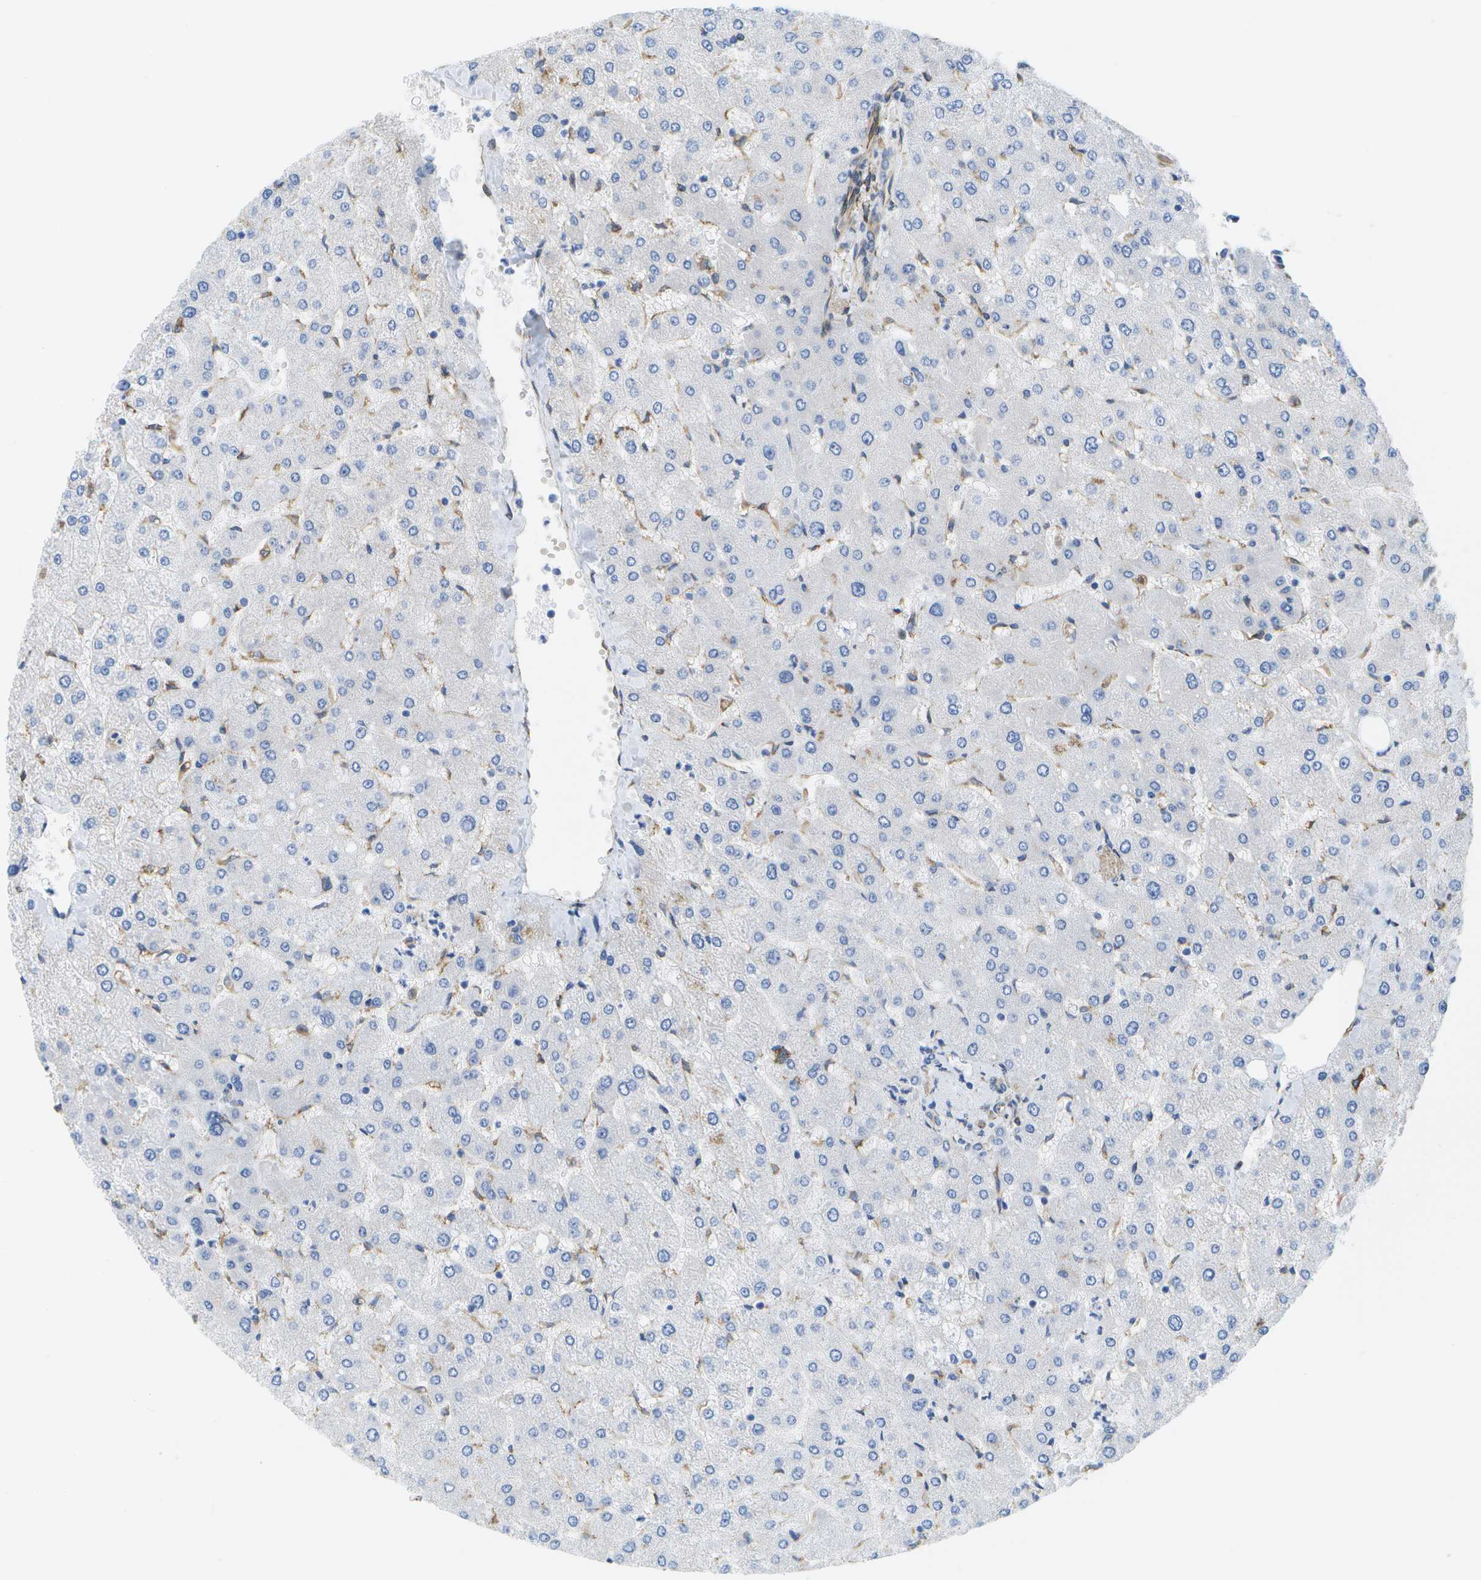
{"staining": {"intensity": "weak", "quantity": "25%-75%", "location": "cytoplasmic/membranous"}, "tissue": "liver", "cell_type": "Cholangiocytes", "image_type": "normal", "snomed": [{"axis": "morphology", "description": "Normal tissue, NOS"}, {"axis": "topography", "description": "Liver"}], "caption": "This photomicrograph reveals benign liver stained with immunohistochemistry (IHC) to label a protein in brown. The cytoplasmic/membranous of cholangiocytes show weak positivity for the protein. Nuclei are counter-stained blue.", "gene": "ZDHHC17", "patient": {"sex": "male", "age": 55}}